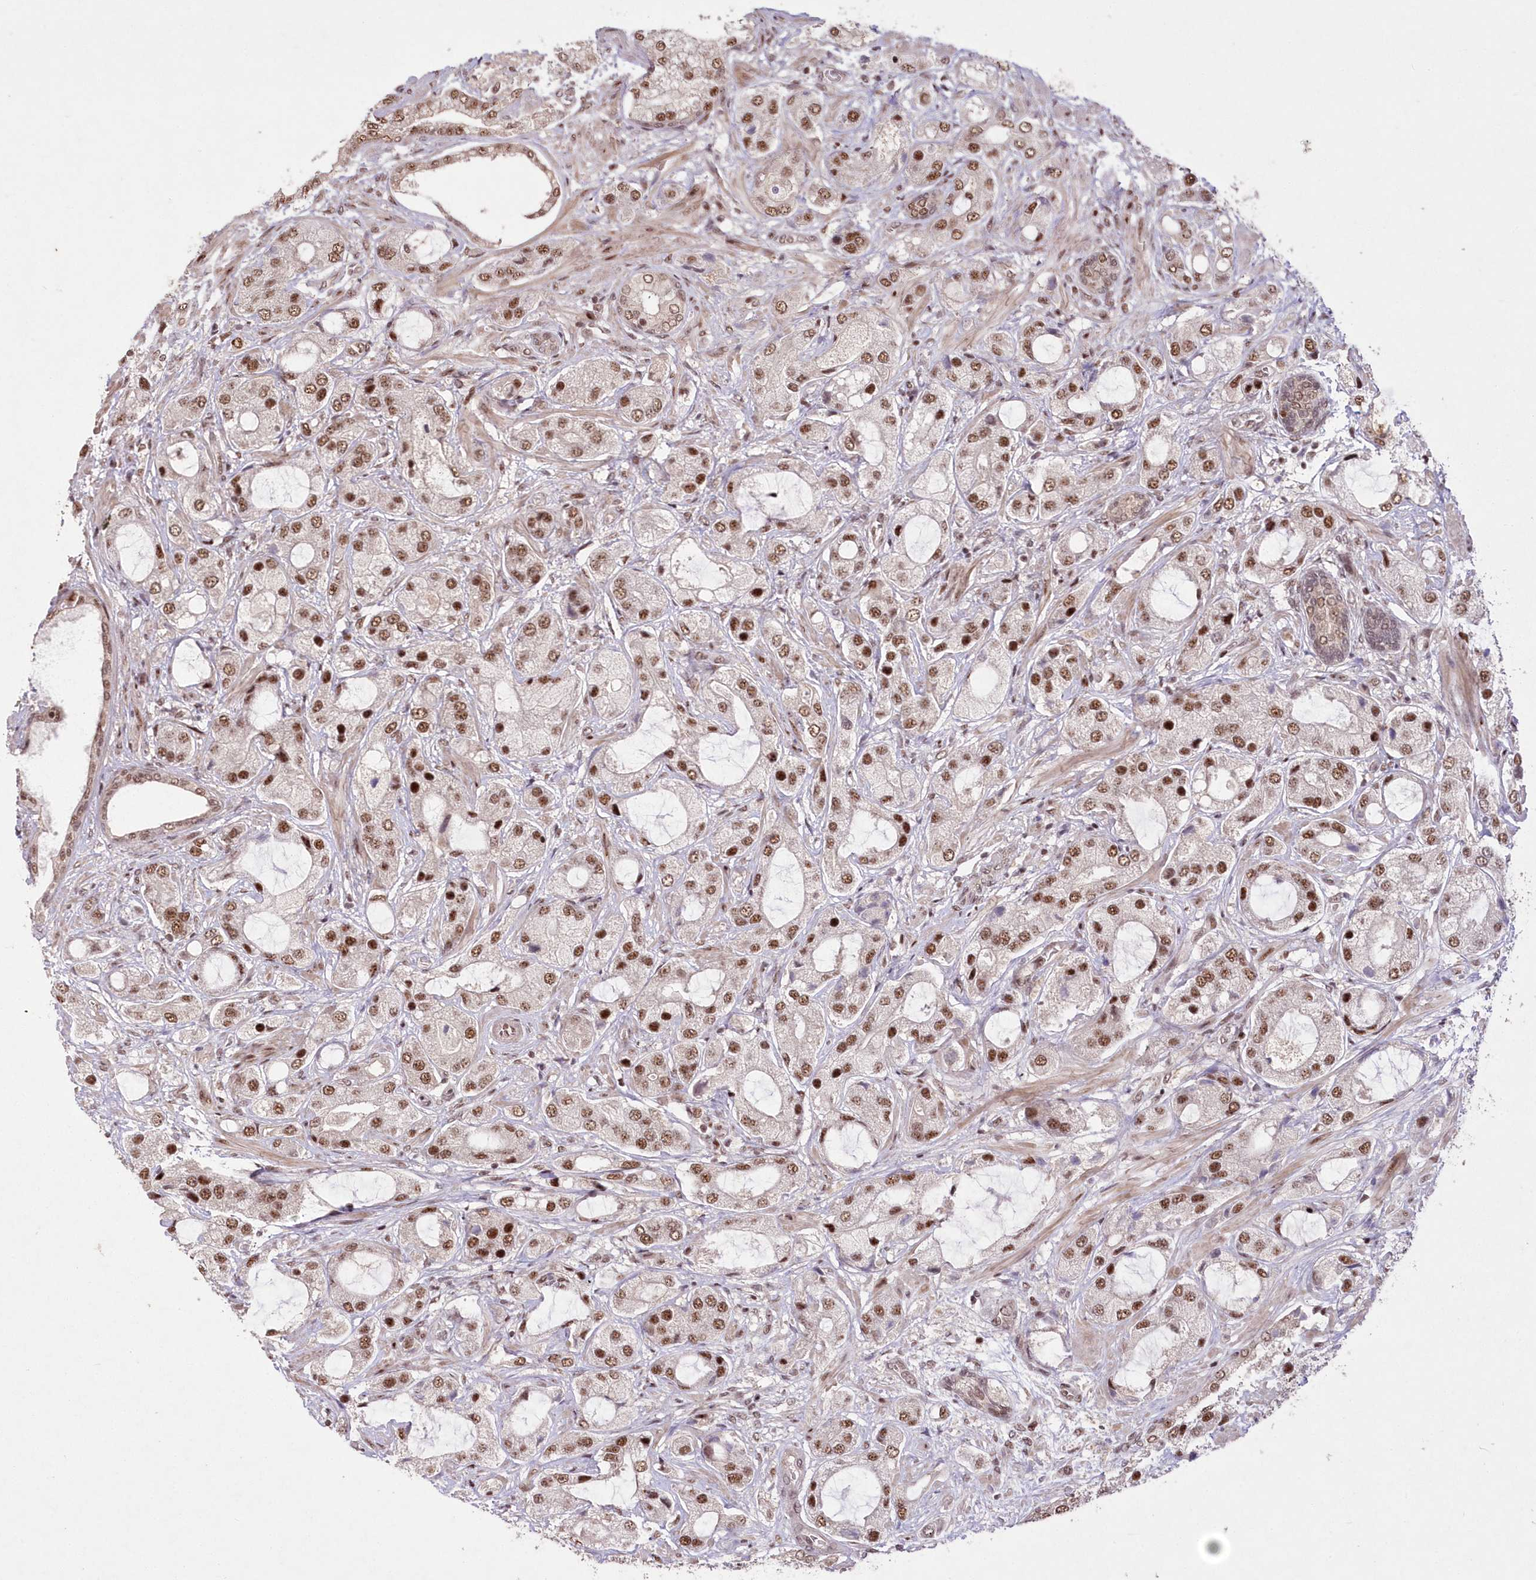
{"staining": {"intensity": "moderate", "quantity": ">75%", "location": "nuclear"}, "tissue": "prostate cancer", "cell_type": "Tumor cells", "image_type": "cancer", "snomed": [{"axis": "morphology", "description": "Normal tissue, NOS"}, {"axis": "morphology", "description": "Adenocarcinoma, High grade"}, {"axis": "topography", "description": "Prostate"}, {"axis": "topography", "description": "Peripheral nerve tissue"}], "caption": "Prostate cancer tissue demonstrates moderate nuclear staining in about >75% of tumor cells", "gene": "WBP1L", "patient": {"sex": "male", "age": 59}}